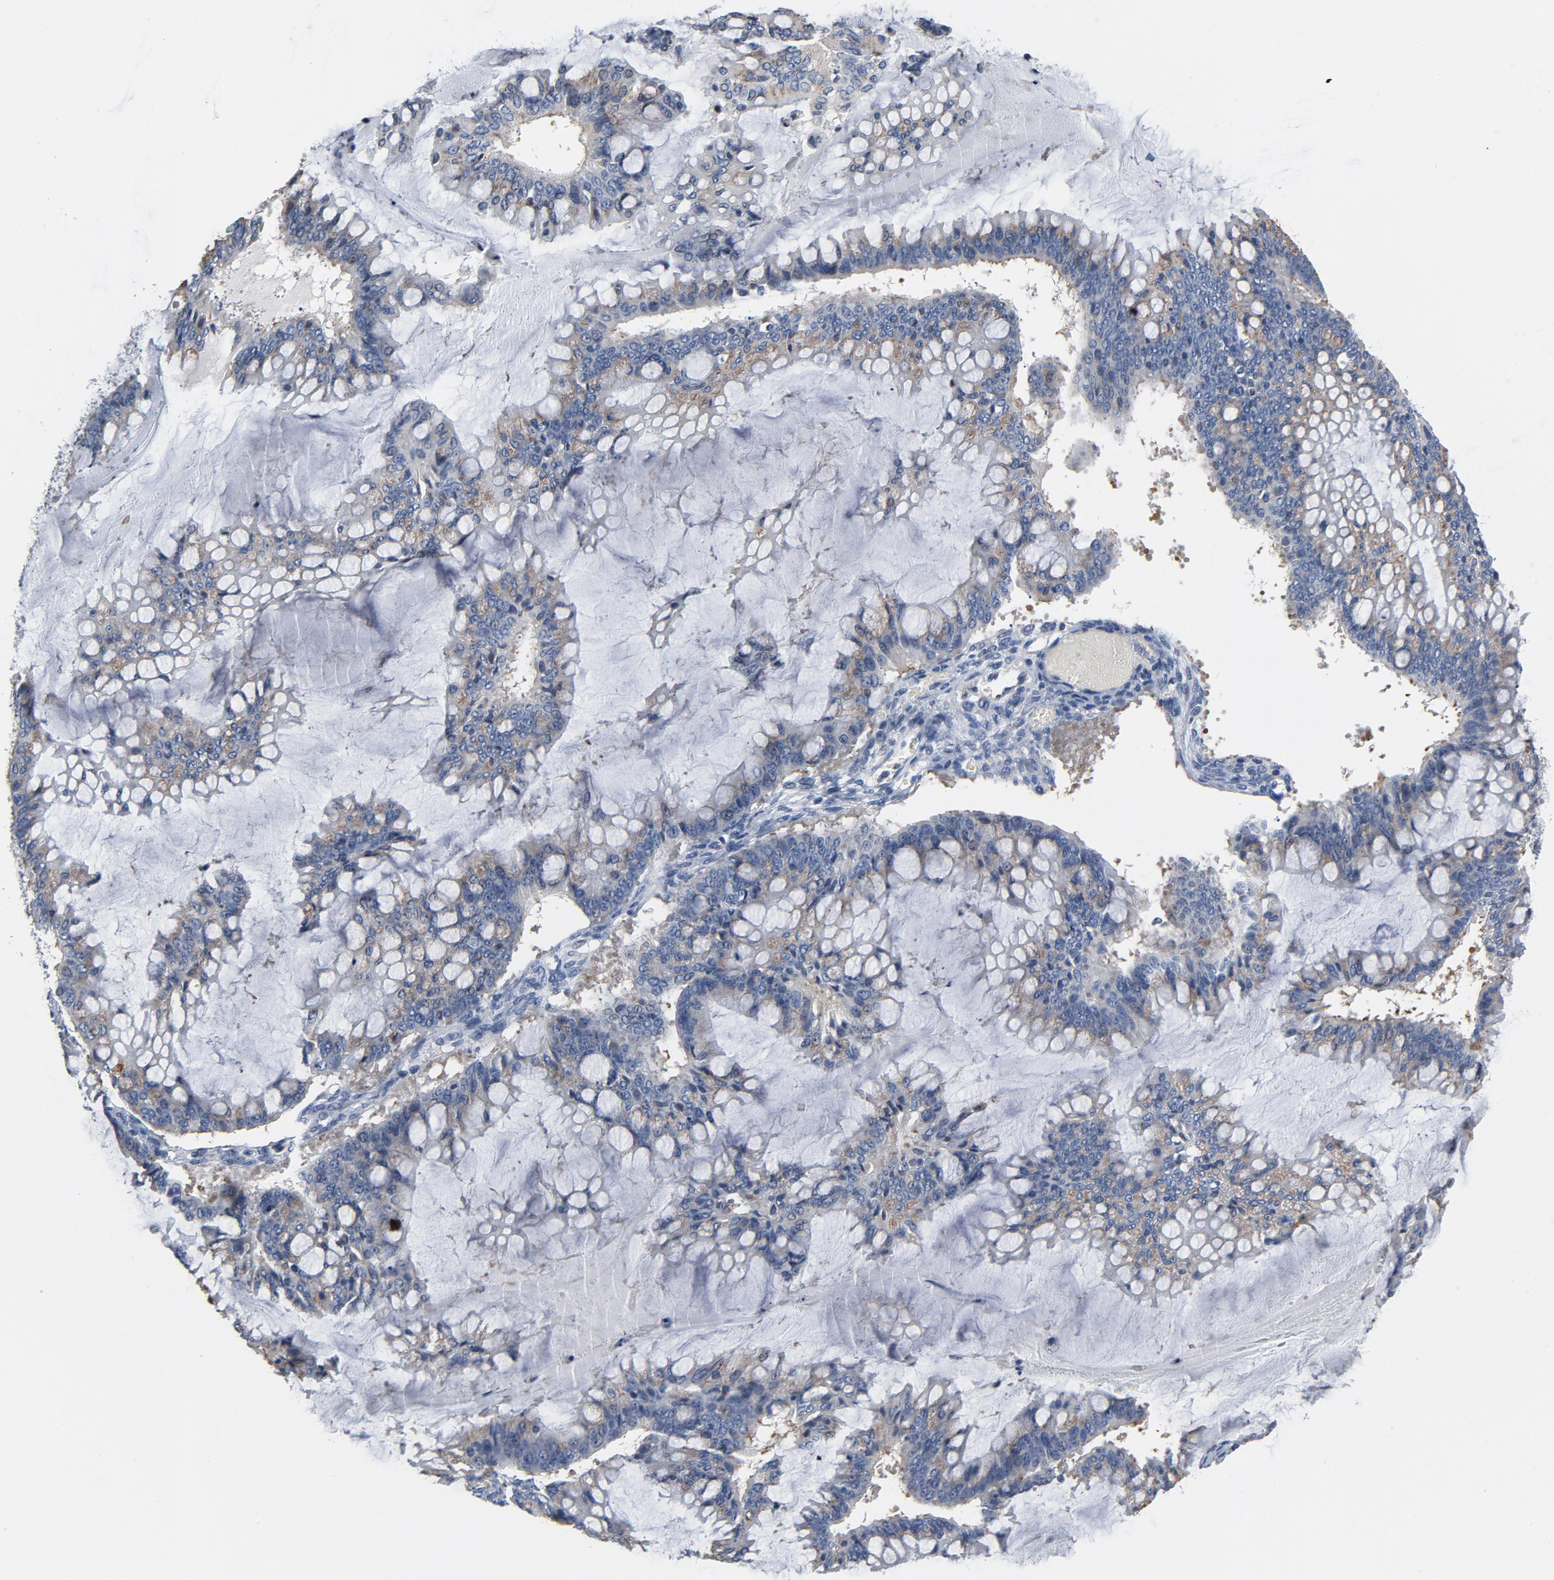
{"staining": {"intensity": "moderate", "quantity": "25%-75%", "location": "cytoplasmic/membranous"}, "tissue": "ovarian cancer", "cell_type": "Tumor cells", "image_type": "cancer", "snomed": [{"axis": "morphology", "description": "Cystadenocarcinoma, mucinous, NOS"}, {"axis": "topography", "description": "Ovary"}], "caption": "Tumor cells reveal moderate cytoplasmic/membranous positivity in approximately 25%-75% of cells in ovarian mucinous cystadenocarcinoma.", "gene": "YIPF6", "patient": {"sex": "female", "age": 73}}